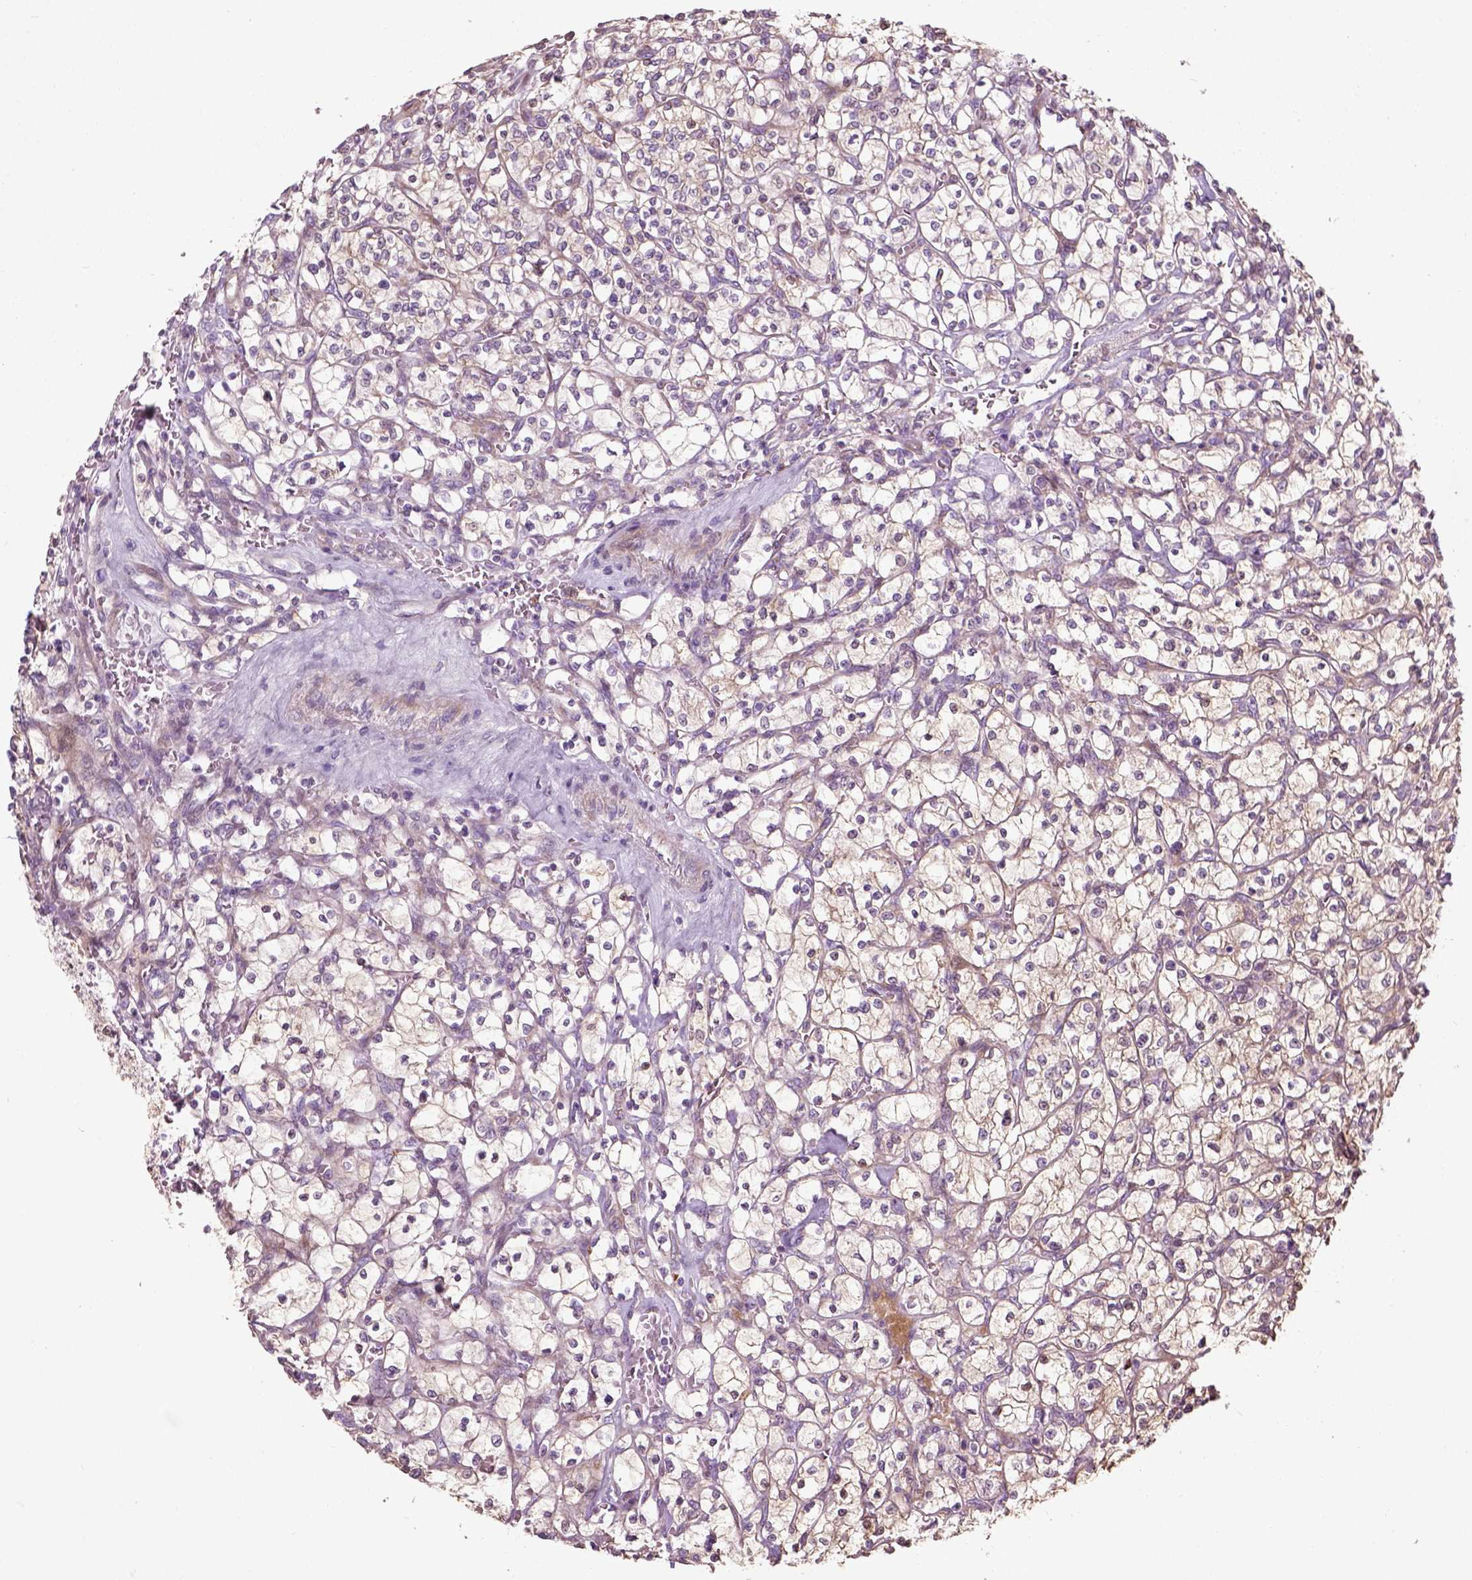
{"staining": {"intensity": "moderate", "quantity": ">75%", "location": "cytoplasmic/membranous"}, "tissue": "renal cancer", "cell_type": "Tumor cells", "image_type": "cancer", "snomed": [{"axis": "morphology", "description": "Adenocarcinoma, NOS"}, {"axis": "topography", "description": "Kidney"}], "caption": "Immunohistochemical staining of adenocarcinoma (renal) demonstrates medium levels of moderate cytoplasmic/membranous positivity in about >75% of tumor cells.", "gene": "PKP3", "patient": {"sex": "female", "age": 64}}